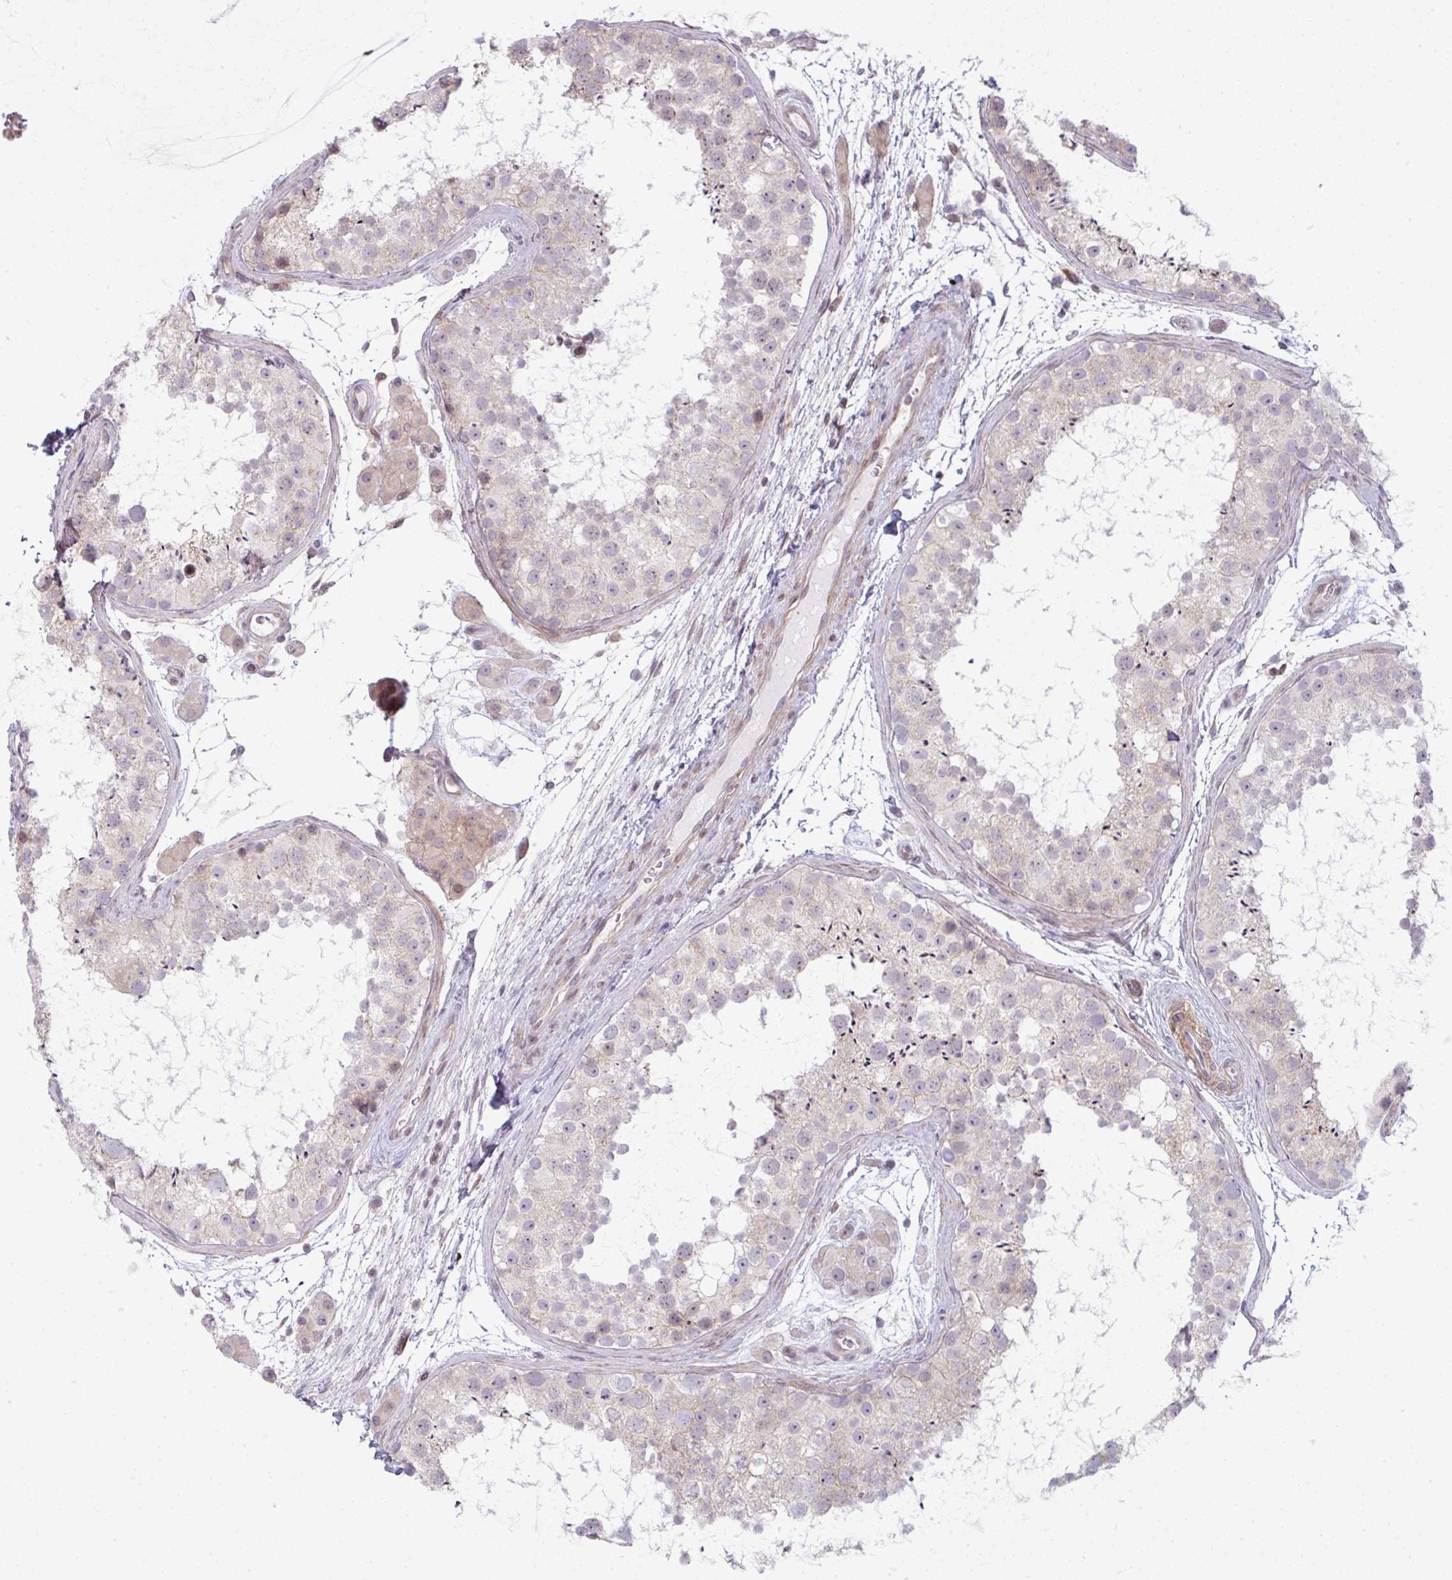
{"staining": {"intensity": "moderate", "quantity": "<25%", "location": "cytoplasmic/membranous"}, "tissue": "testis", "cell_type": "Cells in seminiferous ducts", "image_type": "normal", "snomed": [{"axis": "morphology", "description": "Normal tissue, NOS"}, {"axis": "topography", "description": "Testis"}], "caption": "Cells in seminiferous ducts demonstrate low levels of moderate cytoplasmic/membranous staining in approximately <25% of cells in benign human testis.", "gene": "TMEM237", "patient": {"sex": "male", "age": 41}}